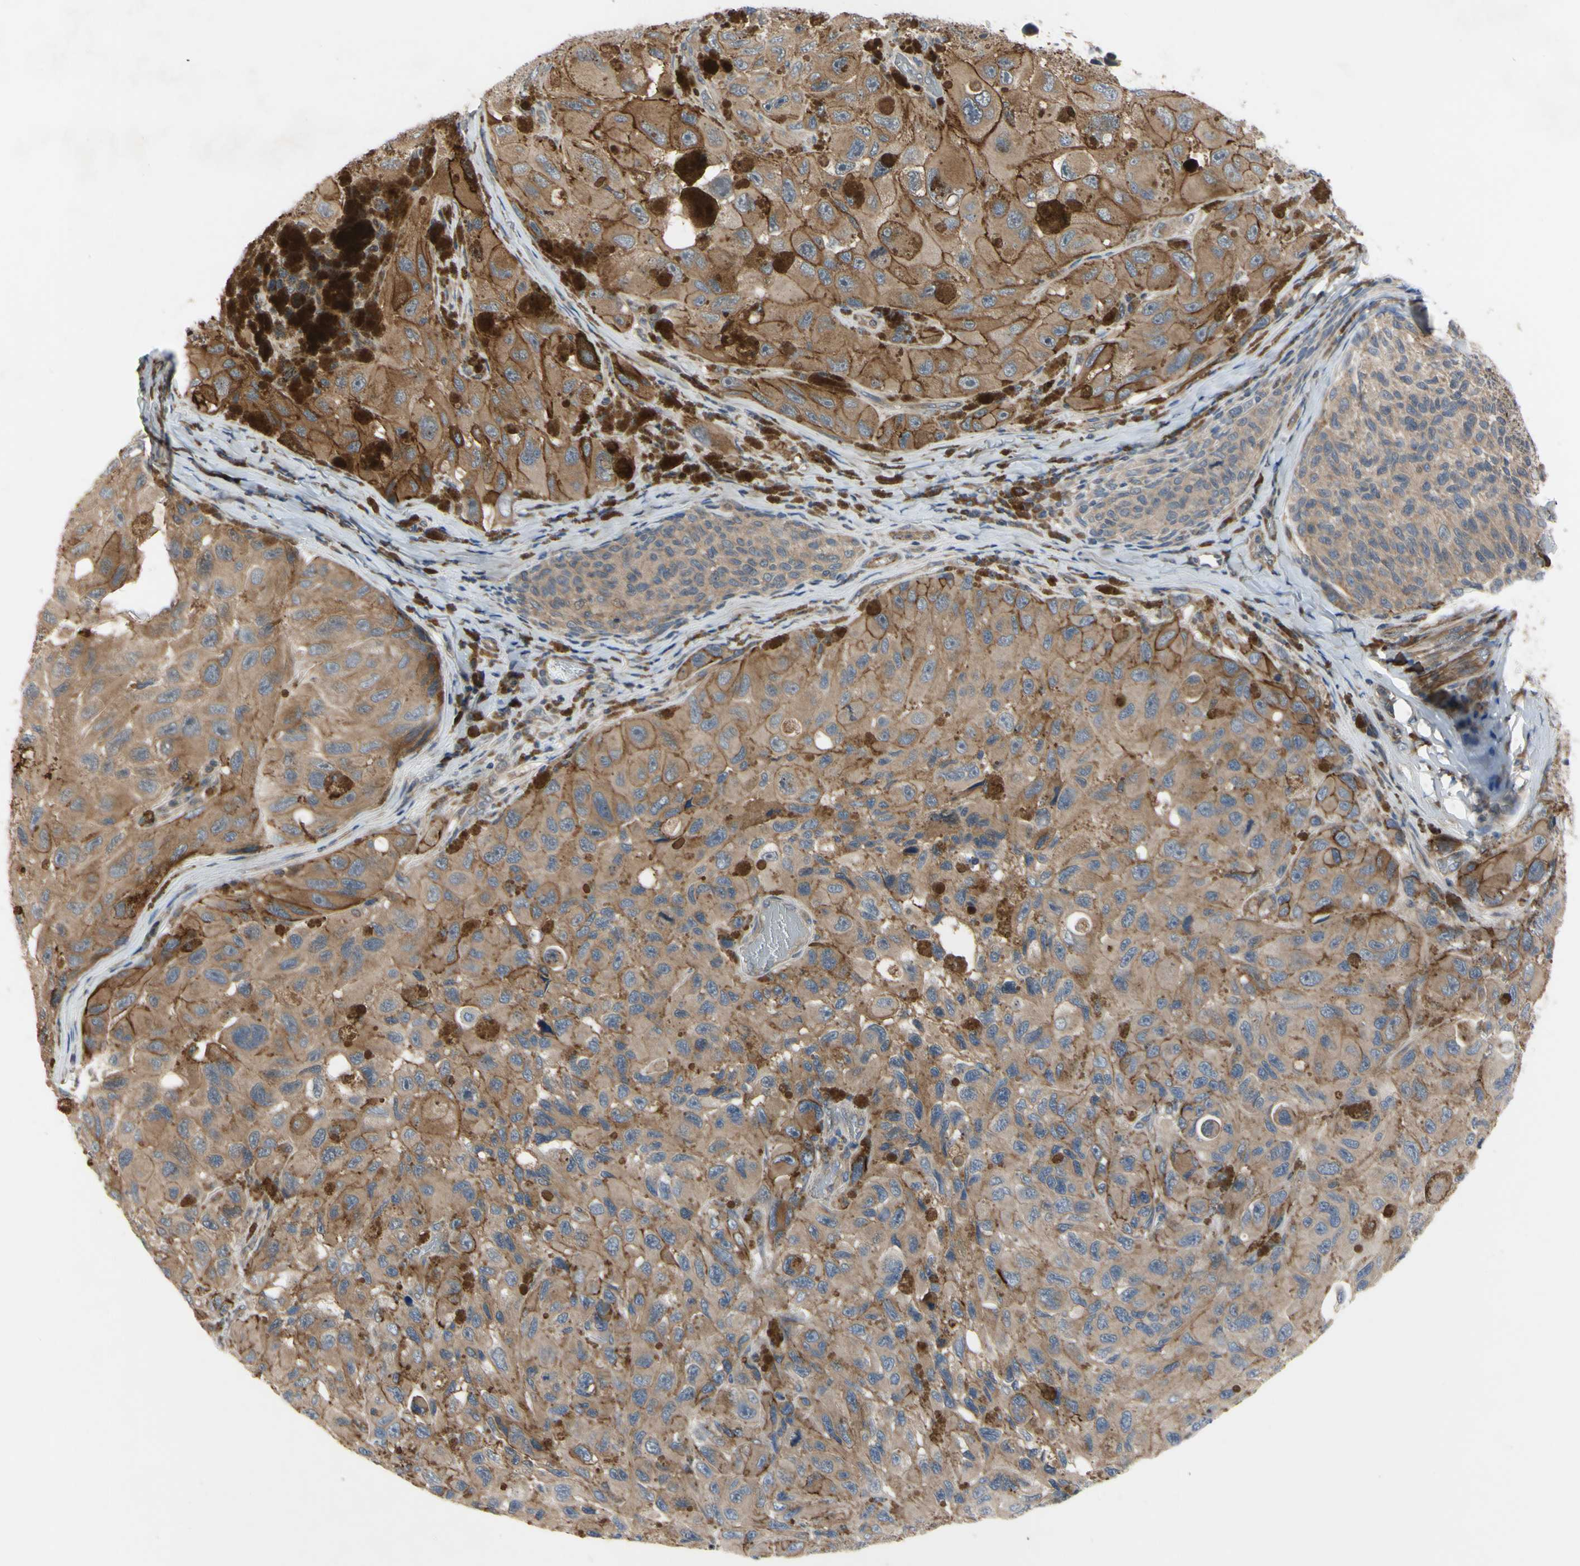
{"staining": {"intensity": "moderate", "quantity": ">75%", "location": "cytoplasmic/membranous"}, "tissue": "melanoma", "cell_type": "Tumor cells", "image_type": "cancer", "snomed": [{"axis": "morphology", "description": "Malignant melanoma, NOS"}, {"axis": "topography", "description": "Skin"}], "caption": "Moderate cytoplasmic/membranous staining is present in about >75% of tumor cells in melanoma.", "gene": "XIAP", "patient": {"sex": "female", "age": 73}}